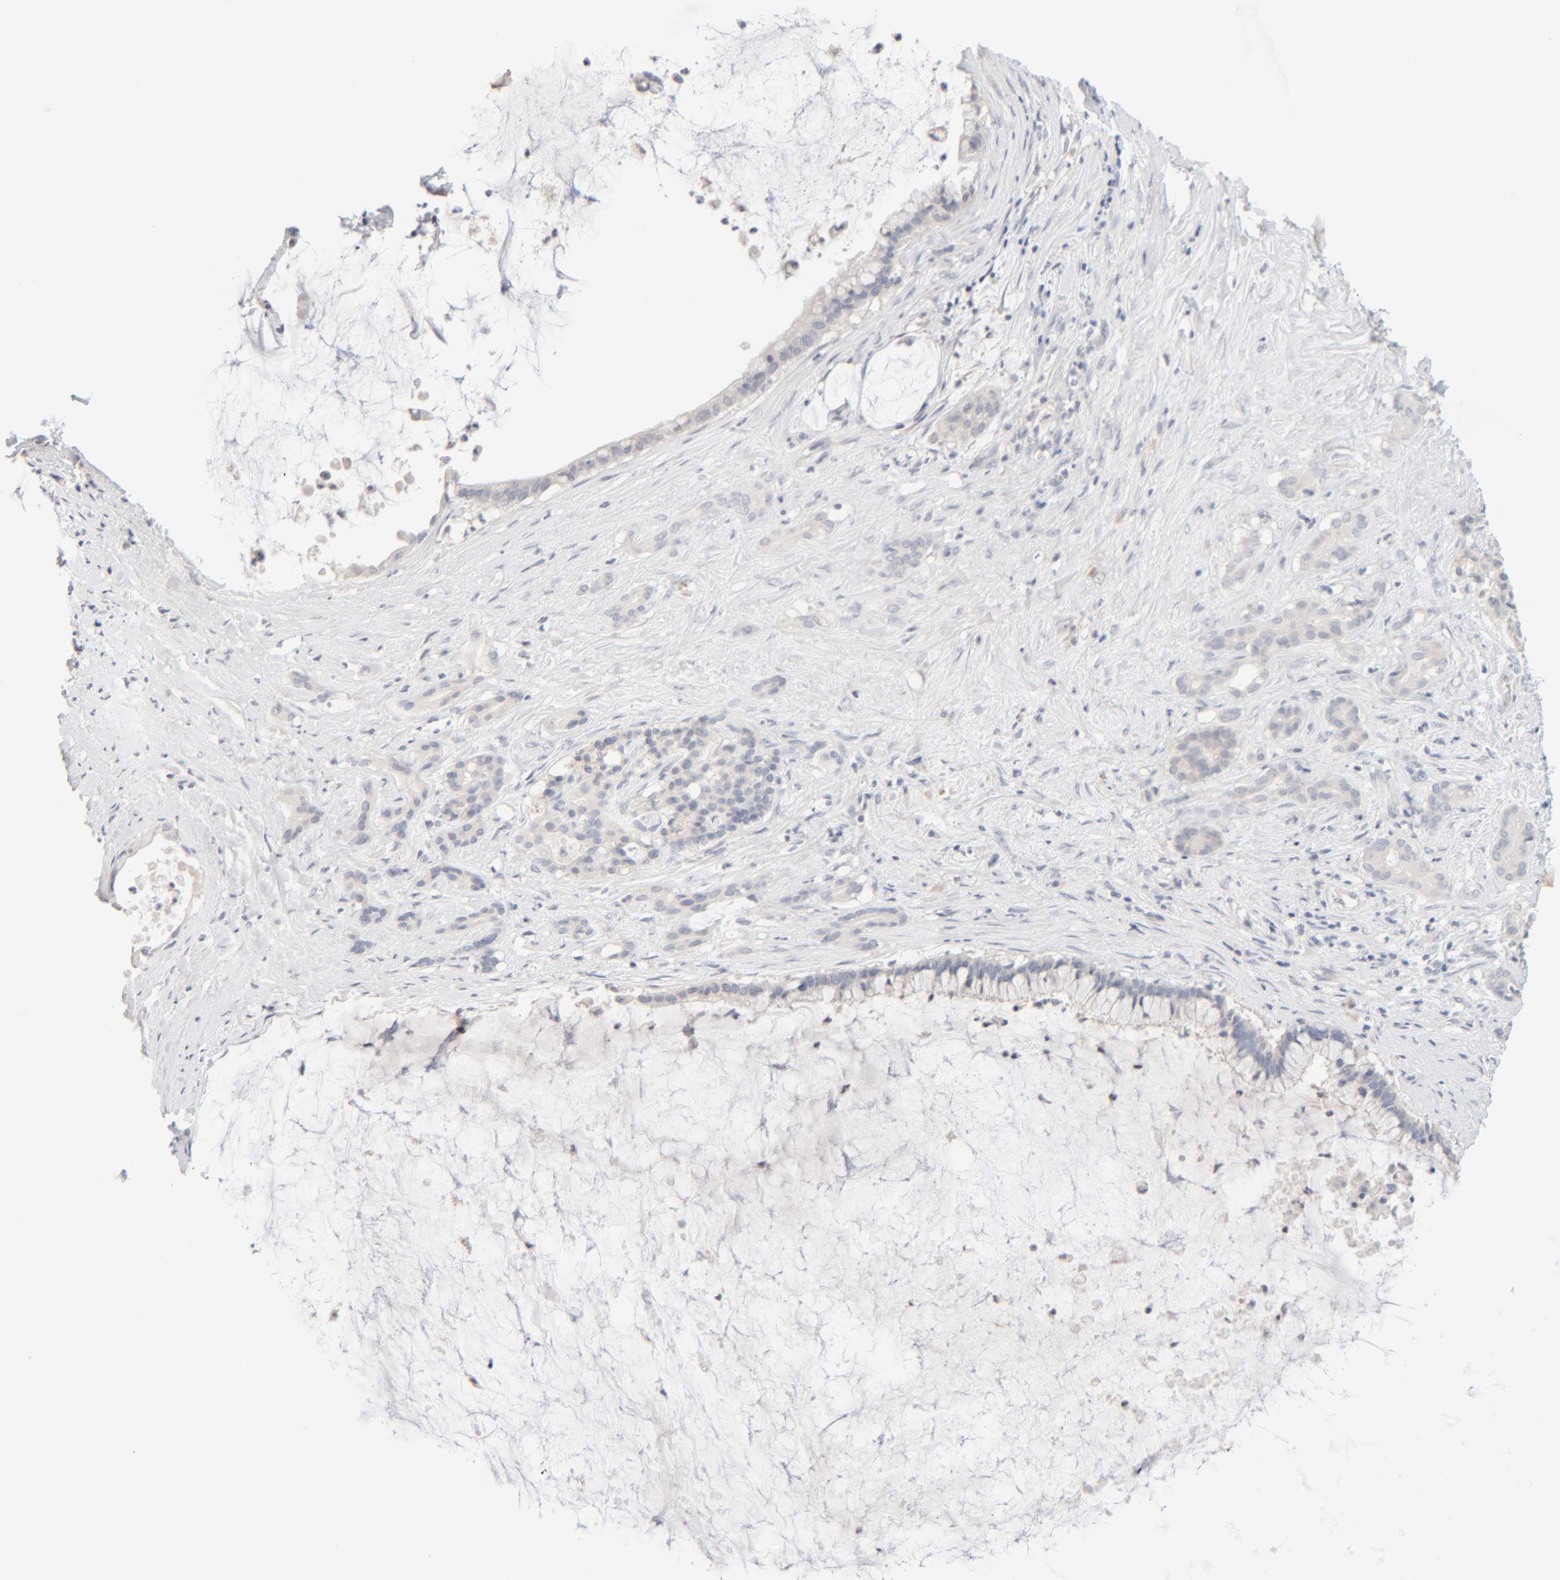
{"staining": {"intensity": "negative", "quantity": "none", "location": "none"}, "tissue": "pancreatic cancer", "cell_type": "Tumor cells", "image_type": "cancer", "snomed": [{"axis": "morphology", "description": "Adenocarcinoma, NOS"}, {"axis": "topography", "description": "Pancreas"}], "caption": "Immunohistochemistry image of human pancreatic cancer (adenocarcinoma) stained for a protein (brown), which displays no staining in tumor cells.", "gene": "RIDA", "patient": {"sex": "male", "age": 41}}